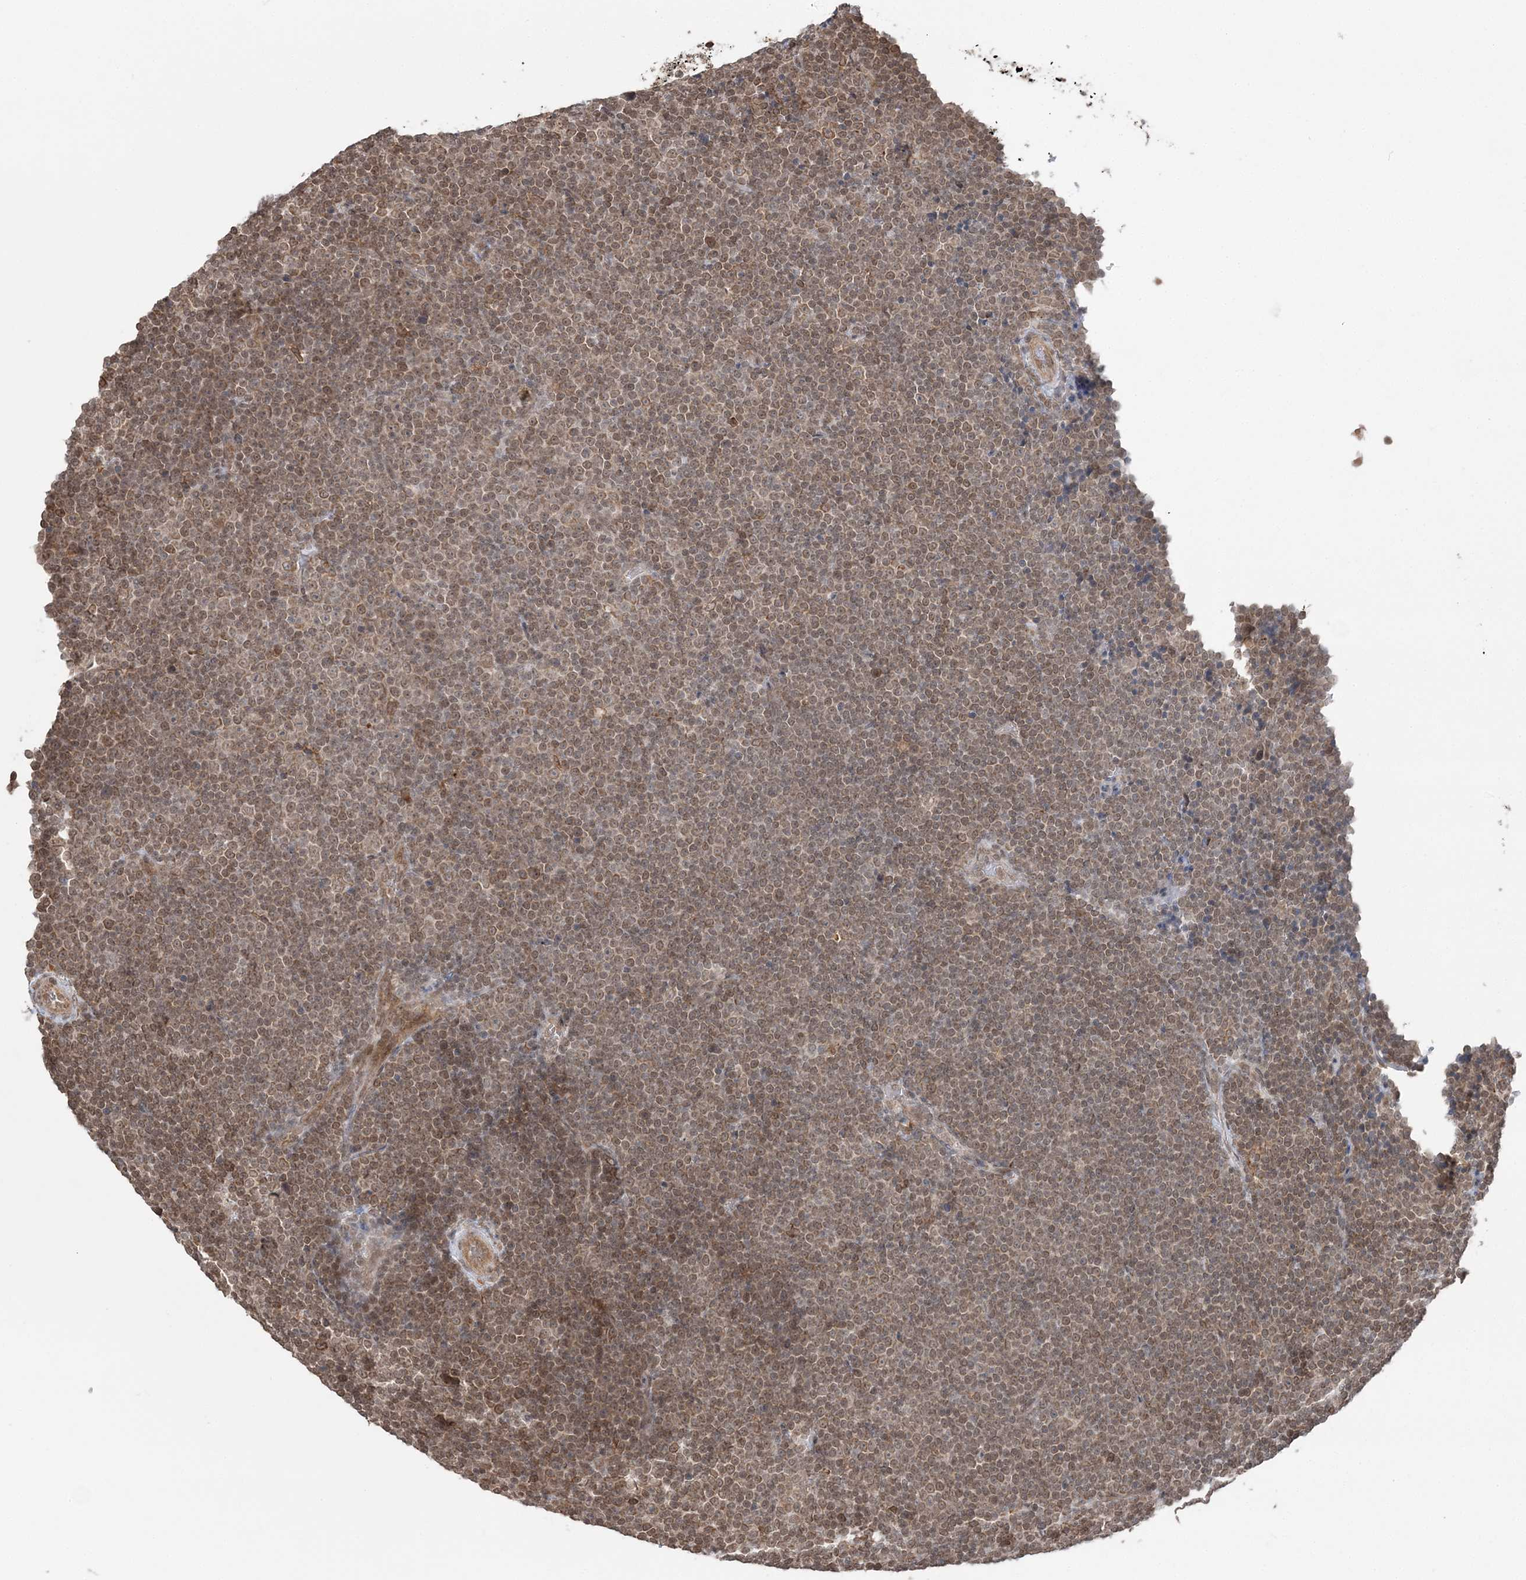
{"staining": {"intensity": "moderate", "quantity": ">75%", "location": "cytoplasmic/membranous,nuclear"}, "tissue": "lymphoma", "cell_type": "Tumor cells", "image_type": "cancer", "snomed": [{"axis": "morphology", "description": "Malignant lymphoma, non-Hodgkin's type, Low grade"}, {"axis": "topography", "description": "Lymph node"}], "caption": "Malignant lymphoma, non-Hodgkin's type (low-grade) stained for a protein exhibits moderate cytoplasmic/membranous and nuclear positivity in tumor cells.", "gene": "TMED10", "patient": {"sex": "female", "age": 67}}